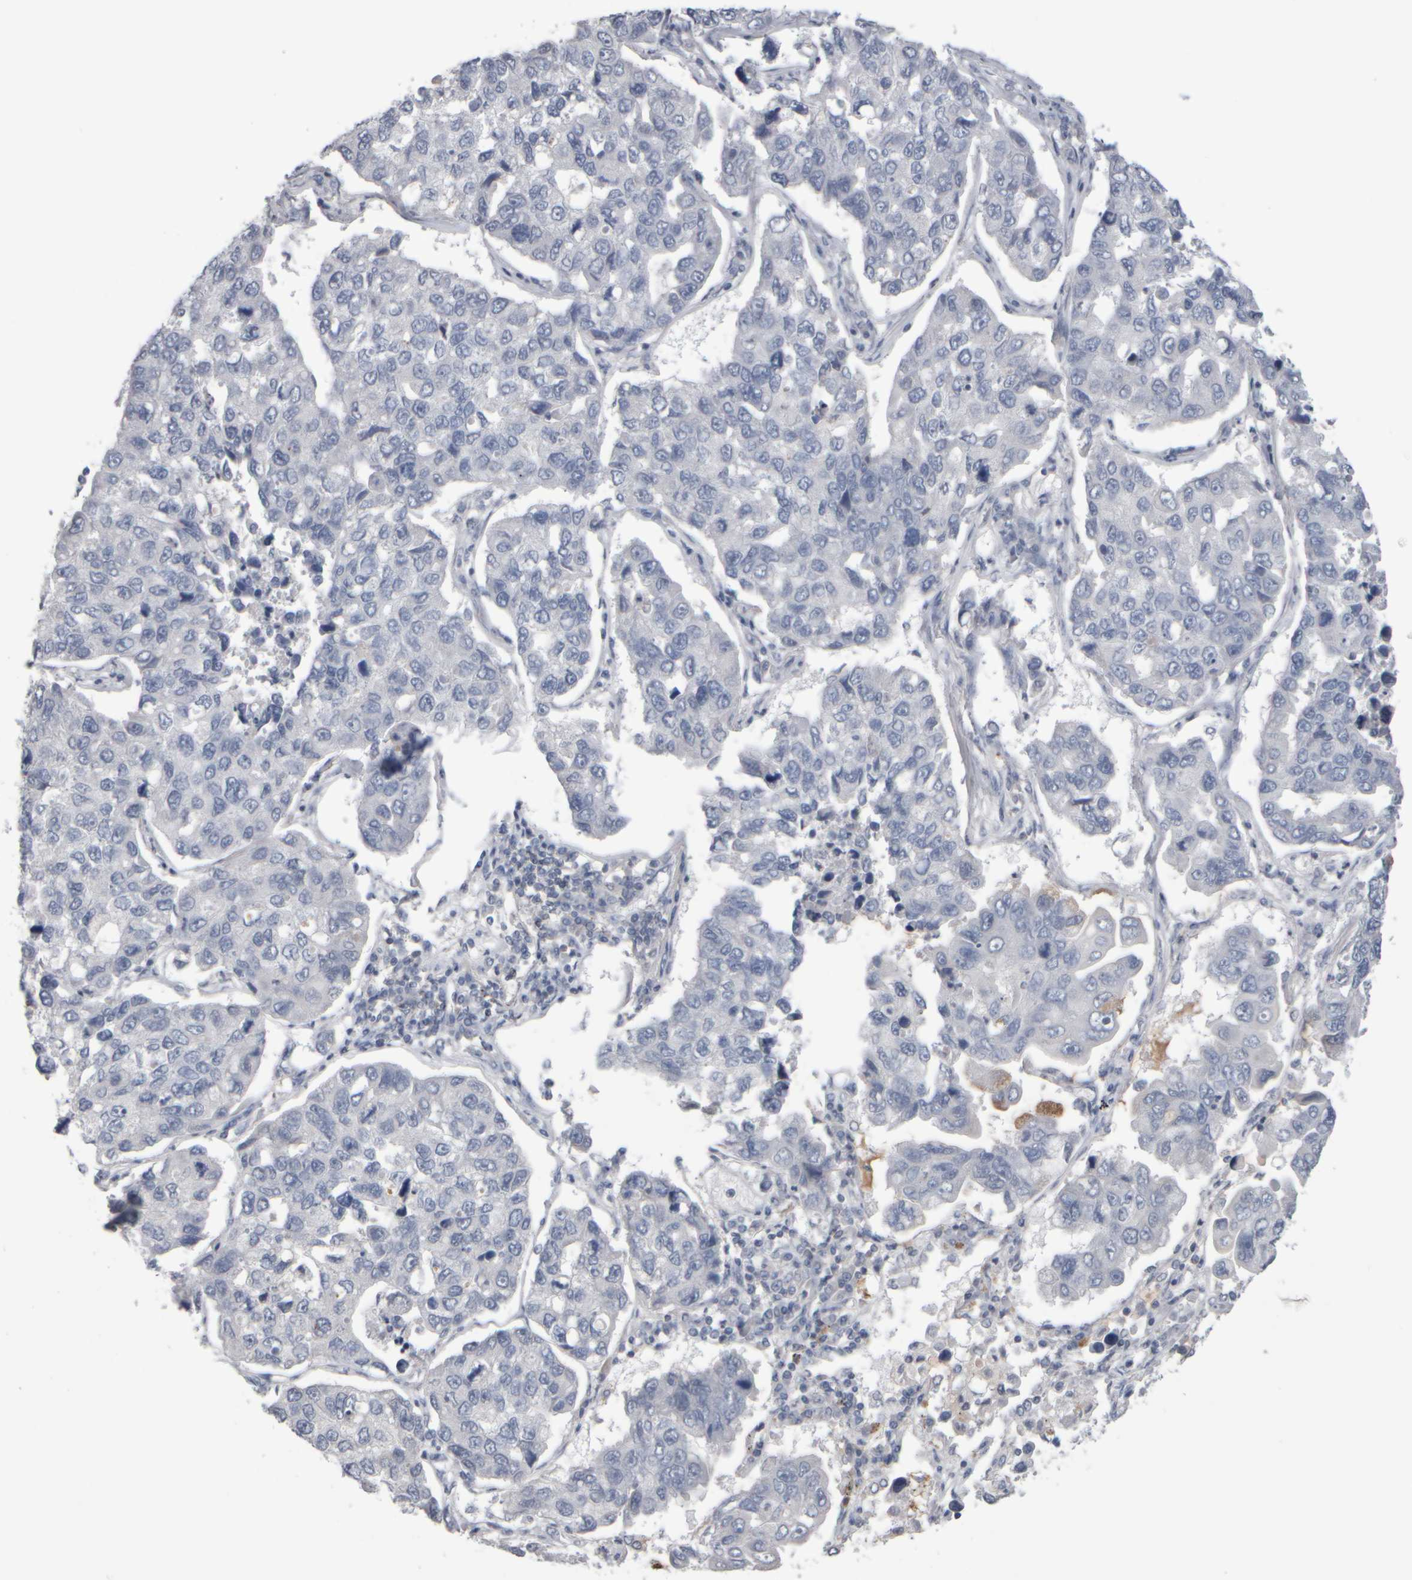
{"staining": {"intensity": "negative", "quantity": "none", "location": "none"}, "tissue": "lung cancer", "cell_type": "Tumor cells", "image_type": "cancer", "snomed": [{"axis": "morphology", "description": "Adenocarcinoma, NOS"}, {"axis": "topography", "description": "Lung"}], "caption": "Lung cancer (adenocarcinoma) stained for a protein using immunohistochemistry (IHC) reveals no positivity tumor cells.", "gene": "EPHX2", "patient": {"sex": "male", "age": 64}}